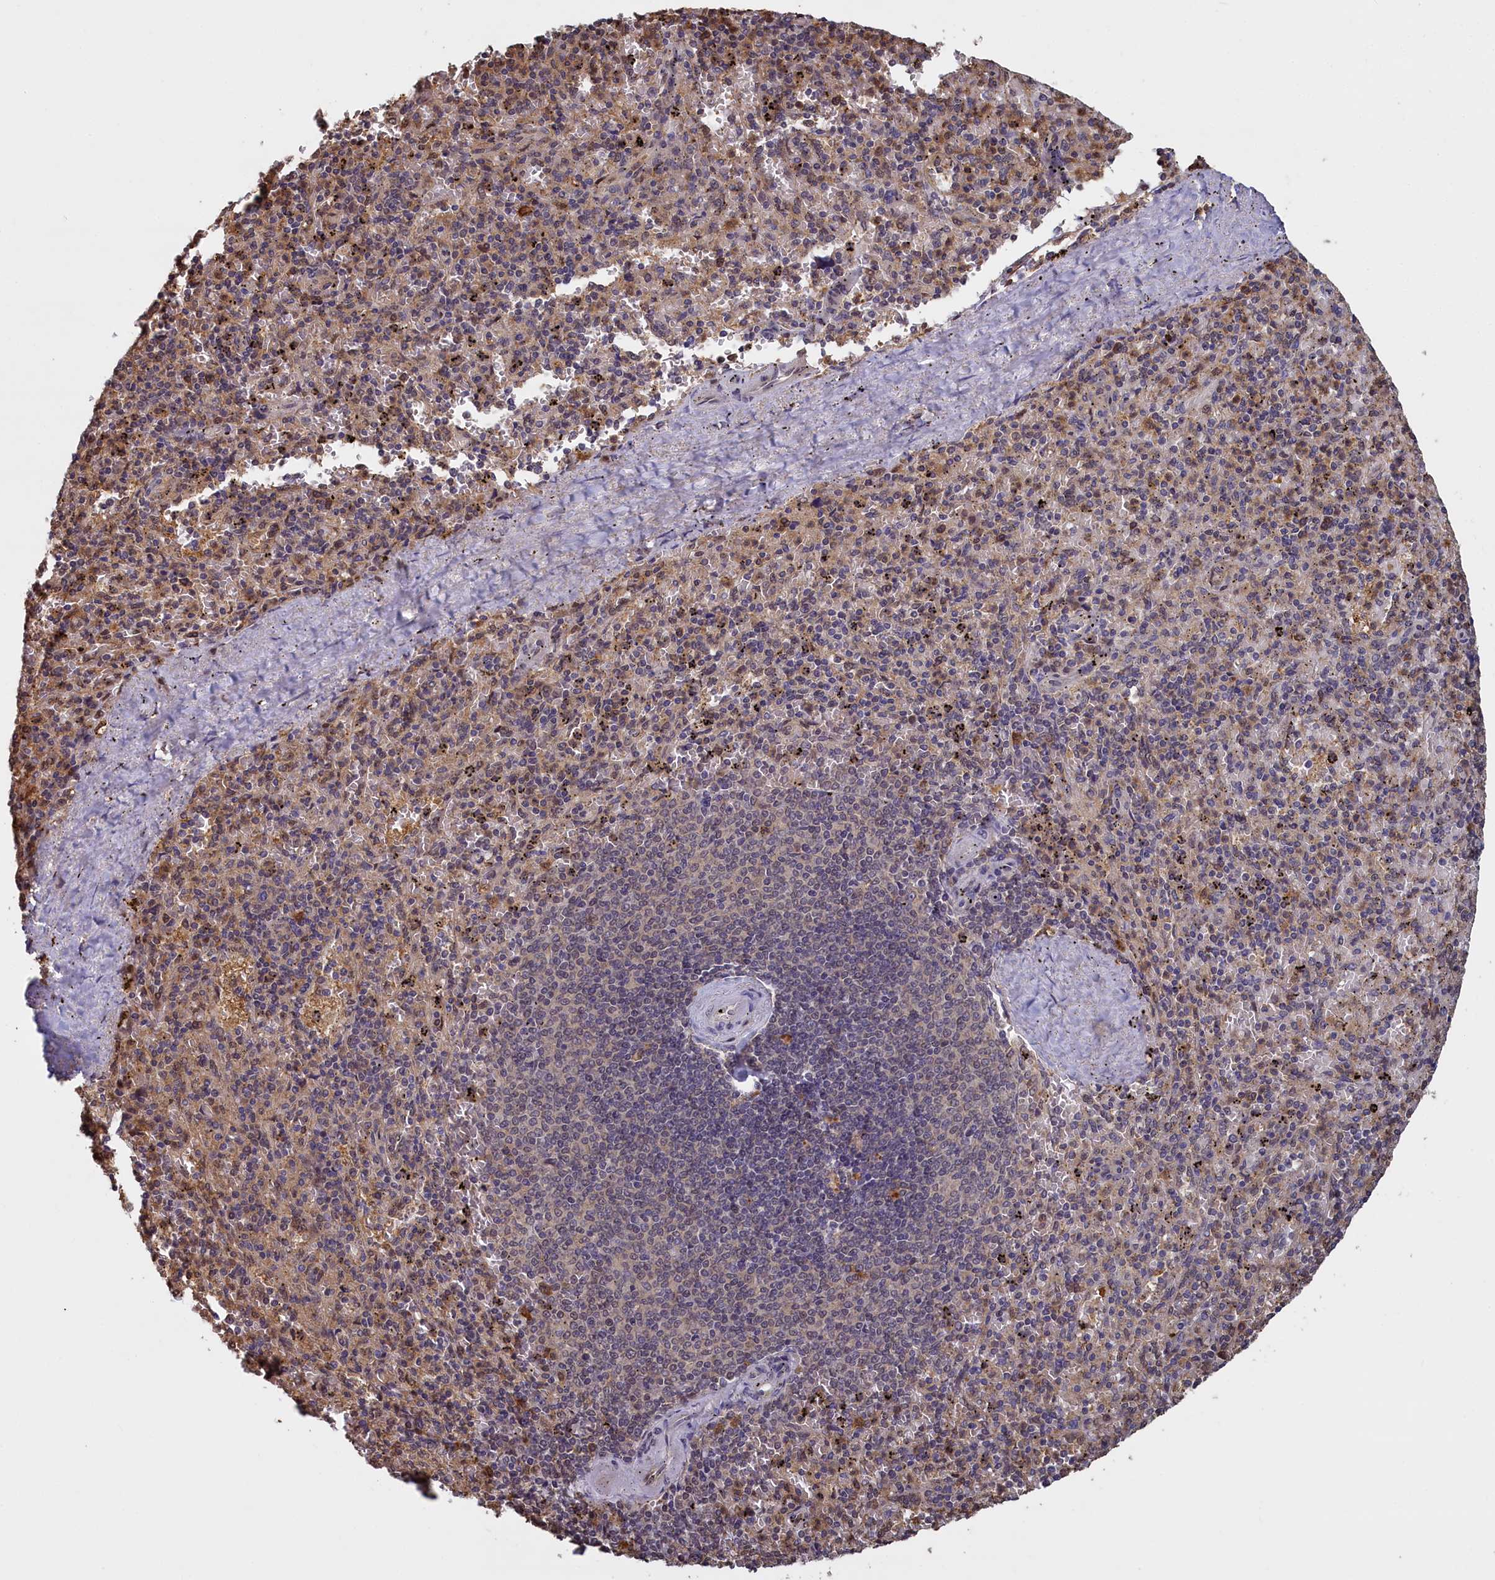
{"staining": {"intensity": "moderate", "quantity": "25%-75%", "location": "cytoplasmic/membranous"}, "tissue": "spleen", "cell_type": "Cells in red pulp", "image_type": "normal", "snomed": [{"axis": "morphology", "description": "Normal tissue, NOS"}, {"axis": "topography", "description": "Spleen"}], "caption": "IHC (DAB) staining of unremarkable human spleen shows moderate cytoplasmic/membranous protein staining in approximately 25%-75% of cells in red pulp.", "gene": "UCHL3", "patient": {"sex": "male", "age": 82}}